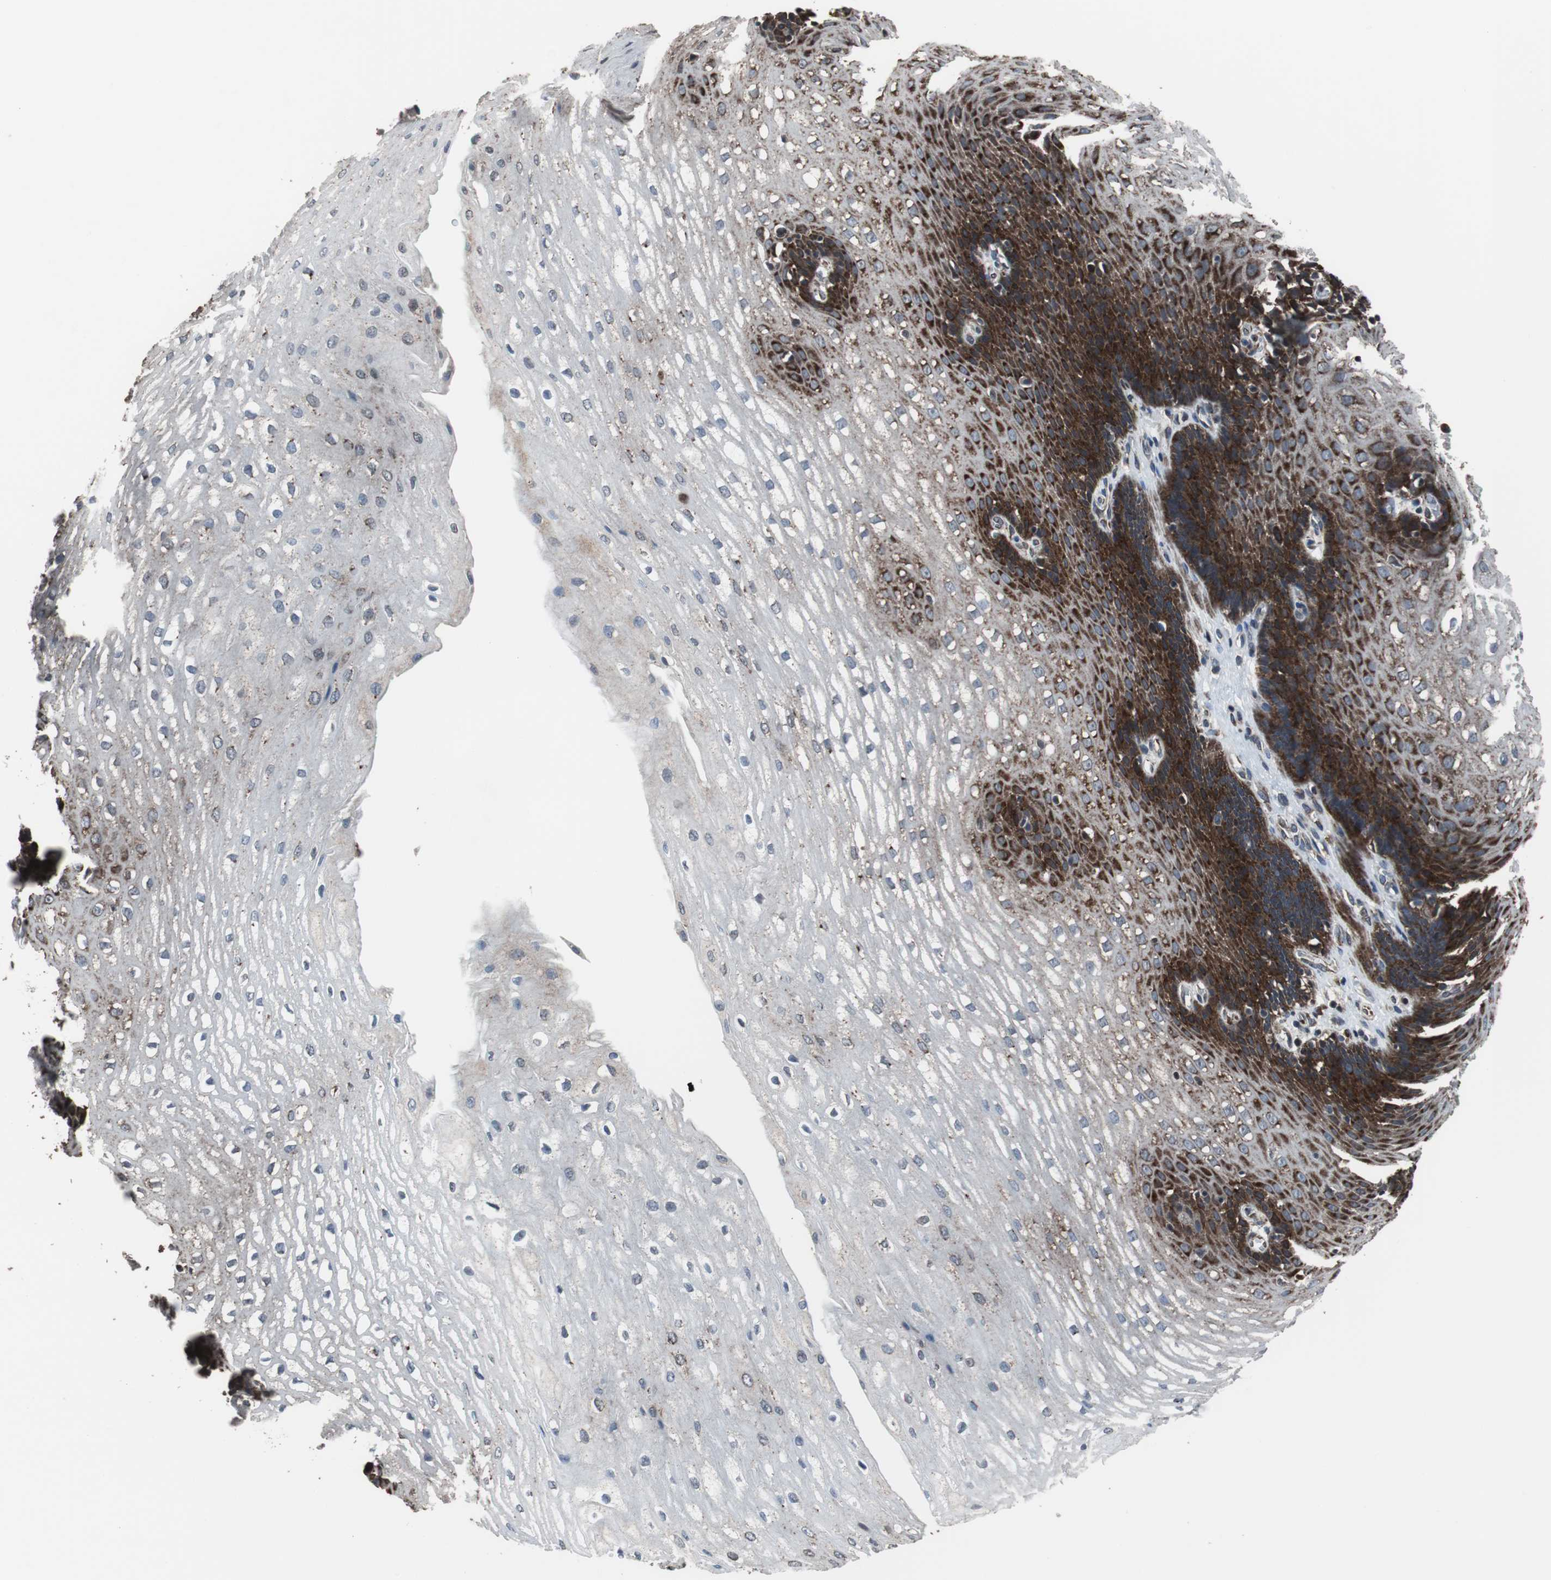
{"staining": {"intensity": "strong", "quantity": "<25%", "location": "cytoplasmic/membranous"}, "tissue": "esophagus", "cell_type": "Squamous epithelial cells", "image_type": "normal", "snomed": [{"axis": "morphology", "description": "Normal tissue, NOS"}, {"axis": "topography", "description": "Esophagus"}], "caption": "Brown immunohistochemical staining in unremarkable human esophagus demonstrates strong cytoplasmic/membranous positivity in approximately <25% of squamous epithelial cells. (DAB (3,3'-diaminobenzidine) = brown stain, brightfield microscopy at high magnification).", "gene": "USP10", "patient": {"sex": "male", "age": 48}}